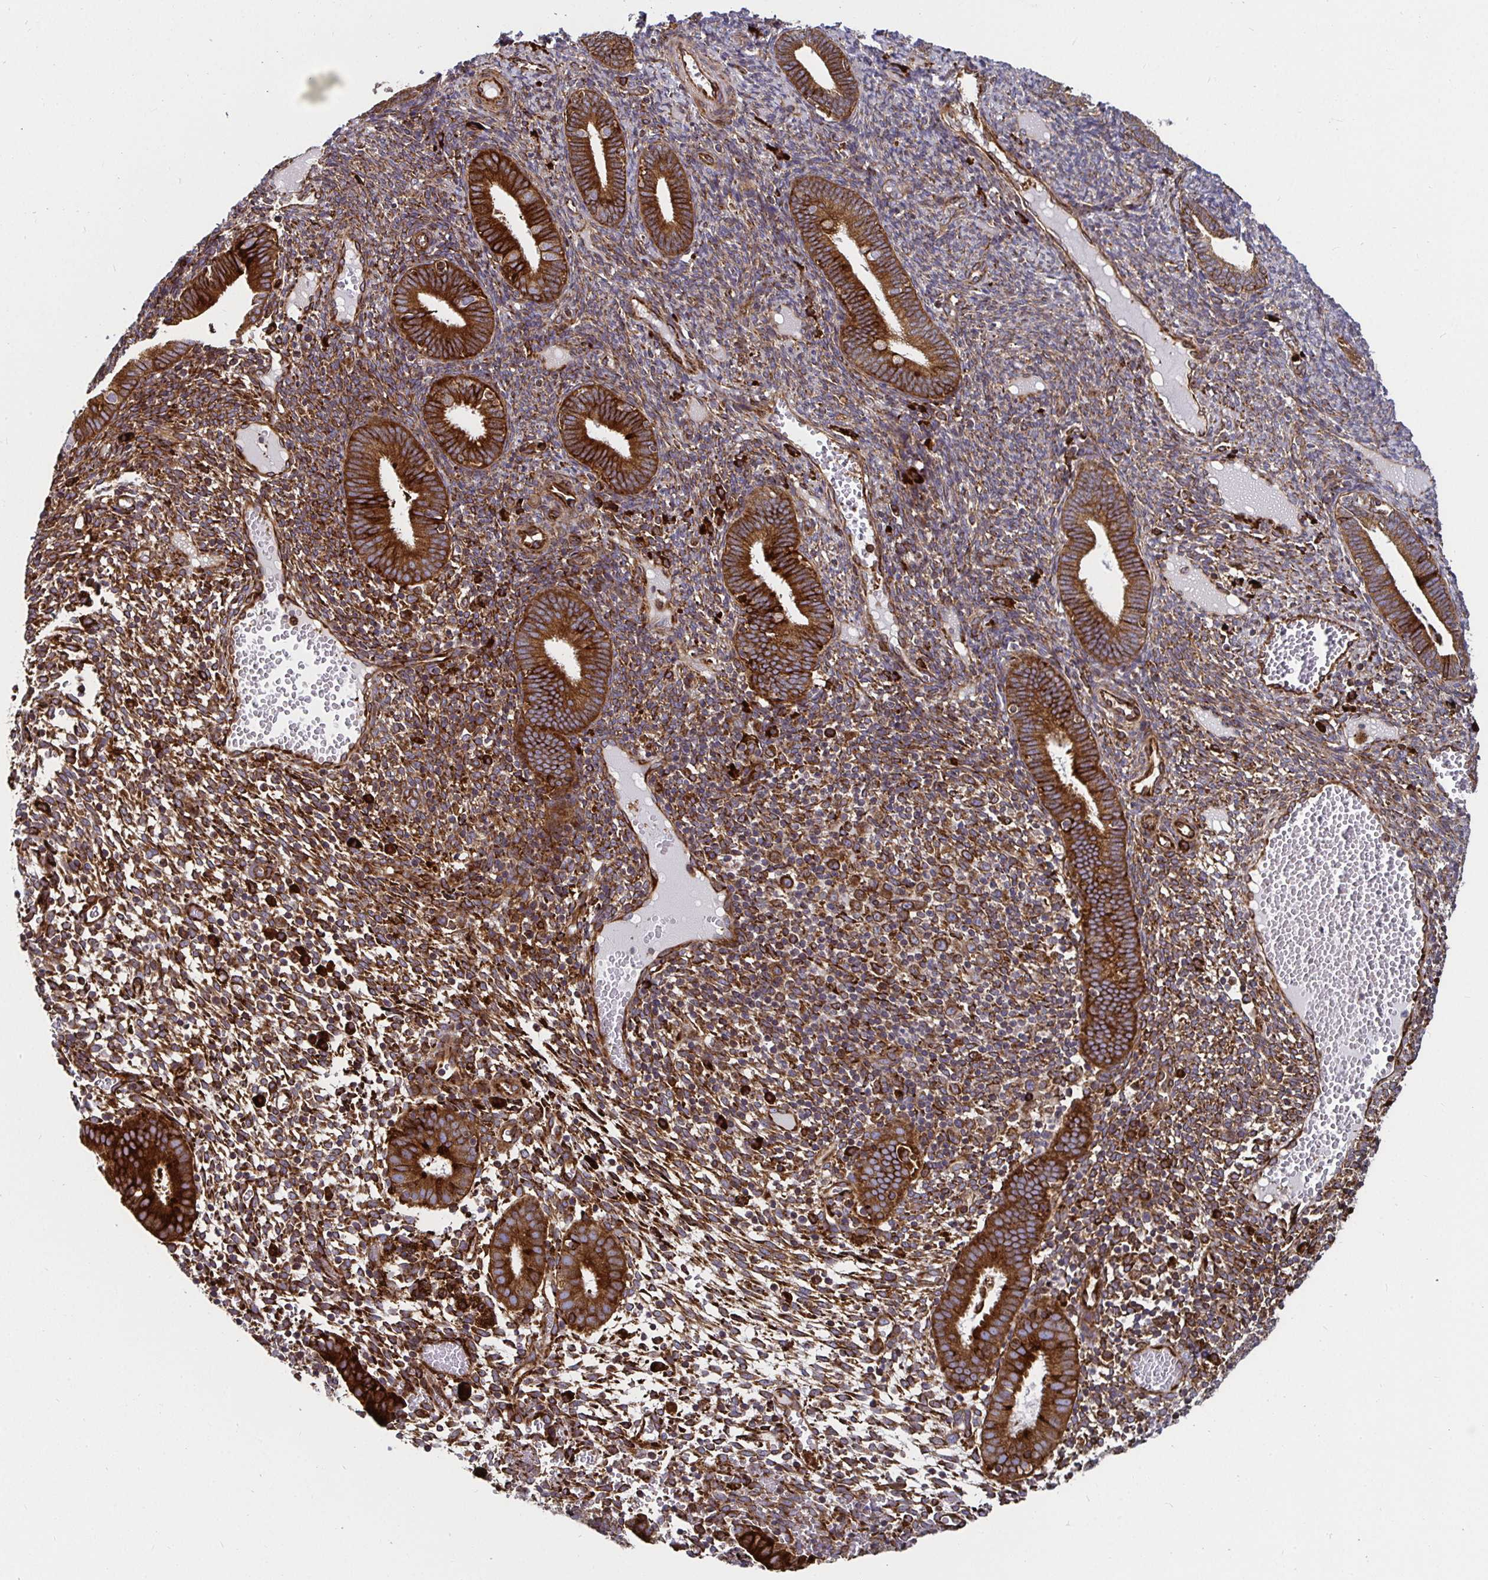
{"staining": {"intensity": "strong", "quantity": ">75%", "location": "cytoplasmic/membranous"}, "tissue": "endometrium", "cell_type": "Cells in endometrial stroma", "image_type": "normal", "snomed": [{"axis": "morphology", "description": "Normal tissue, NOS"}, {"axis": "topography", "description": "Endometrium"}], "caption": "DAB immunohistochemical staining of normal endometrium shows strong cytoplasmic/membranous protein positivity in approximately >75% of cells in endometrial stroma.", "gene": "SMYD3", "patient": {"sex": "female", "age": 41}}